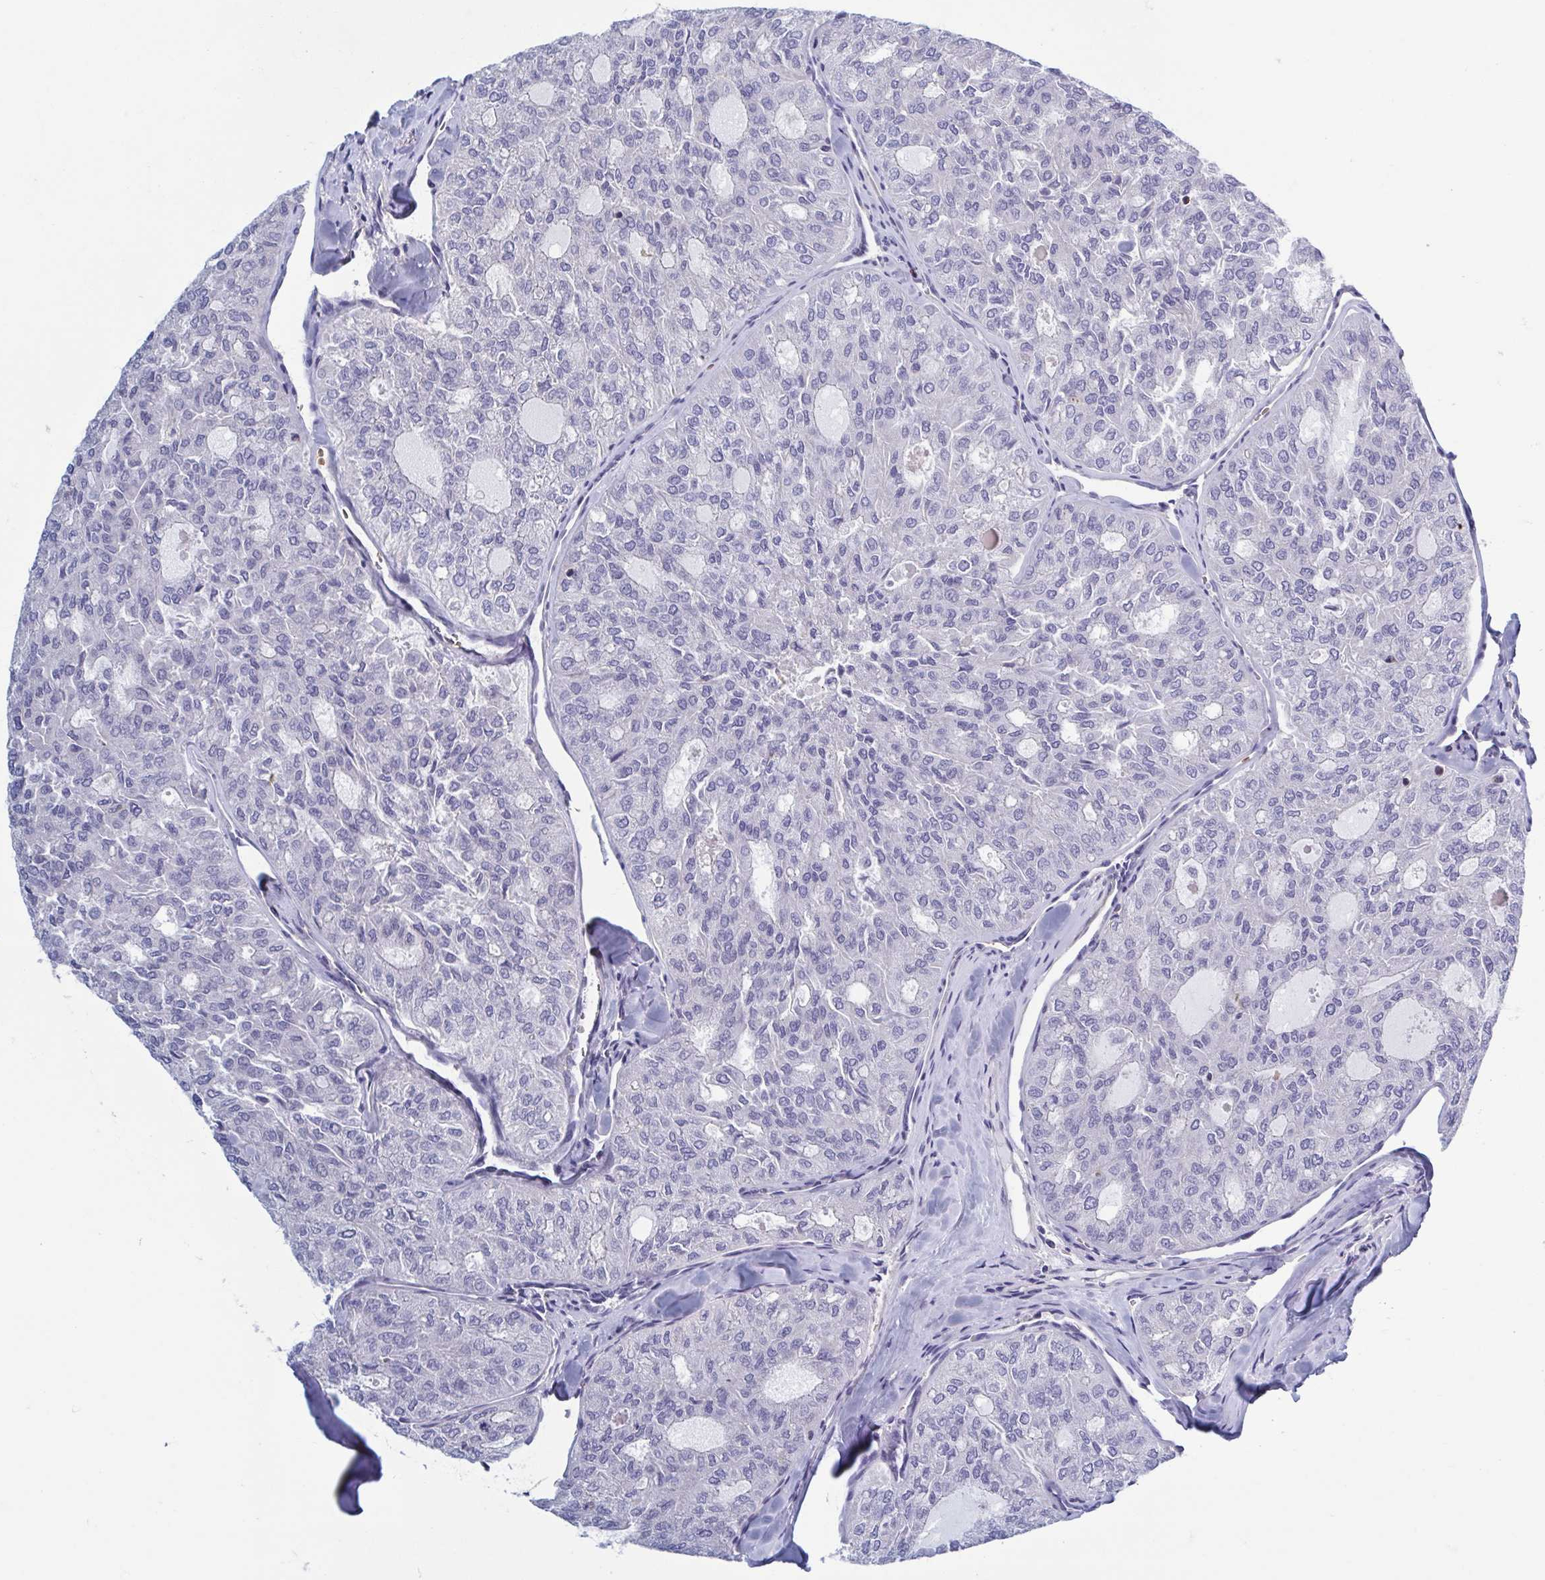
{"staining": {"intensity": "negative", "quantity": "none", "location": "none"}, "tissue": "thyroid cancer", "cell_type": "Tumor cells", "image_type": "cancer", "snomed": [{"axis": "morphology", "description": "Follicular adenoma carcinoma, NOS"}, {"axis": "topography", "description": "Thyroid gland"}], "caption": "Immunohistochemistry (IHC) image of thyroid cancer (follicular adenoma carcinoma) stained for a protein (brown), which demonstrates no staining in tumor cells.", "gene": "LRRC38", "patient": {"sex": "male", "age": 75}}